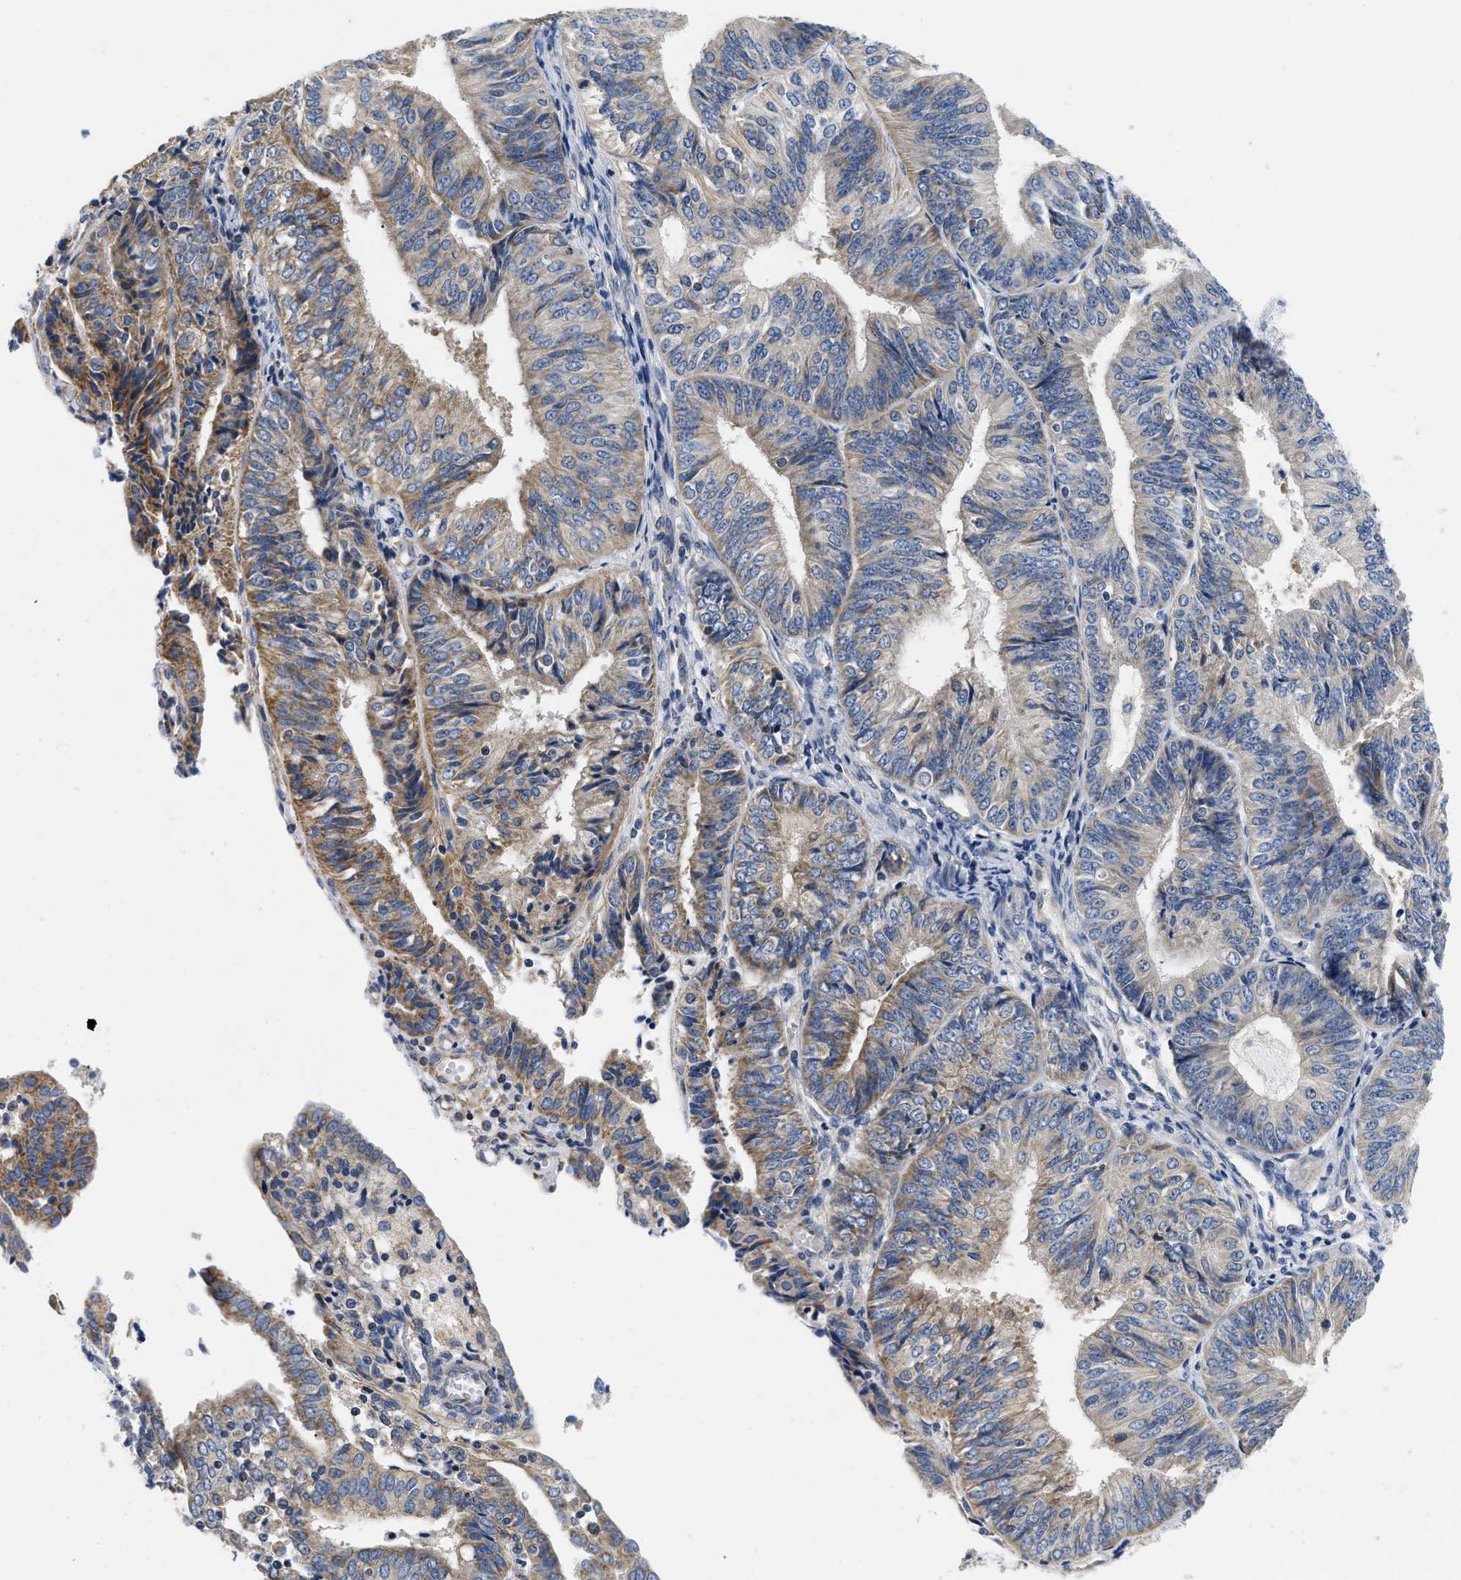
{"staining": {"intensity": "moderate", "quantity": "<25%", "location": "cytoplasmic/membranous"}, "tissue": "endometrial cancer", "cell_type": "Tumor cells", "image_type": "cancer", "snomed": [{"axis": "morphology", "description": "Adenocarcinoma, NOS"}, {"axis": "topography", "description": "Endometrium"}], "caption": "A low amount of moderate cytoplasmic/membranous positivity is present in approximately <25% of tumor cells in endometrial cancer tissue.", "gene": "PDP1", "patient": {"sex": "female", "age": 58}}